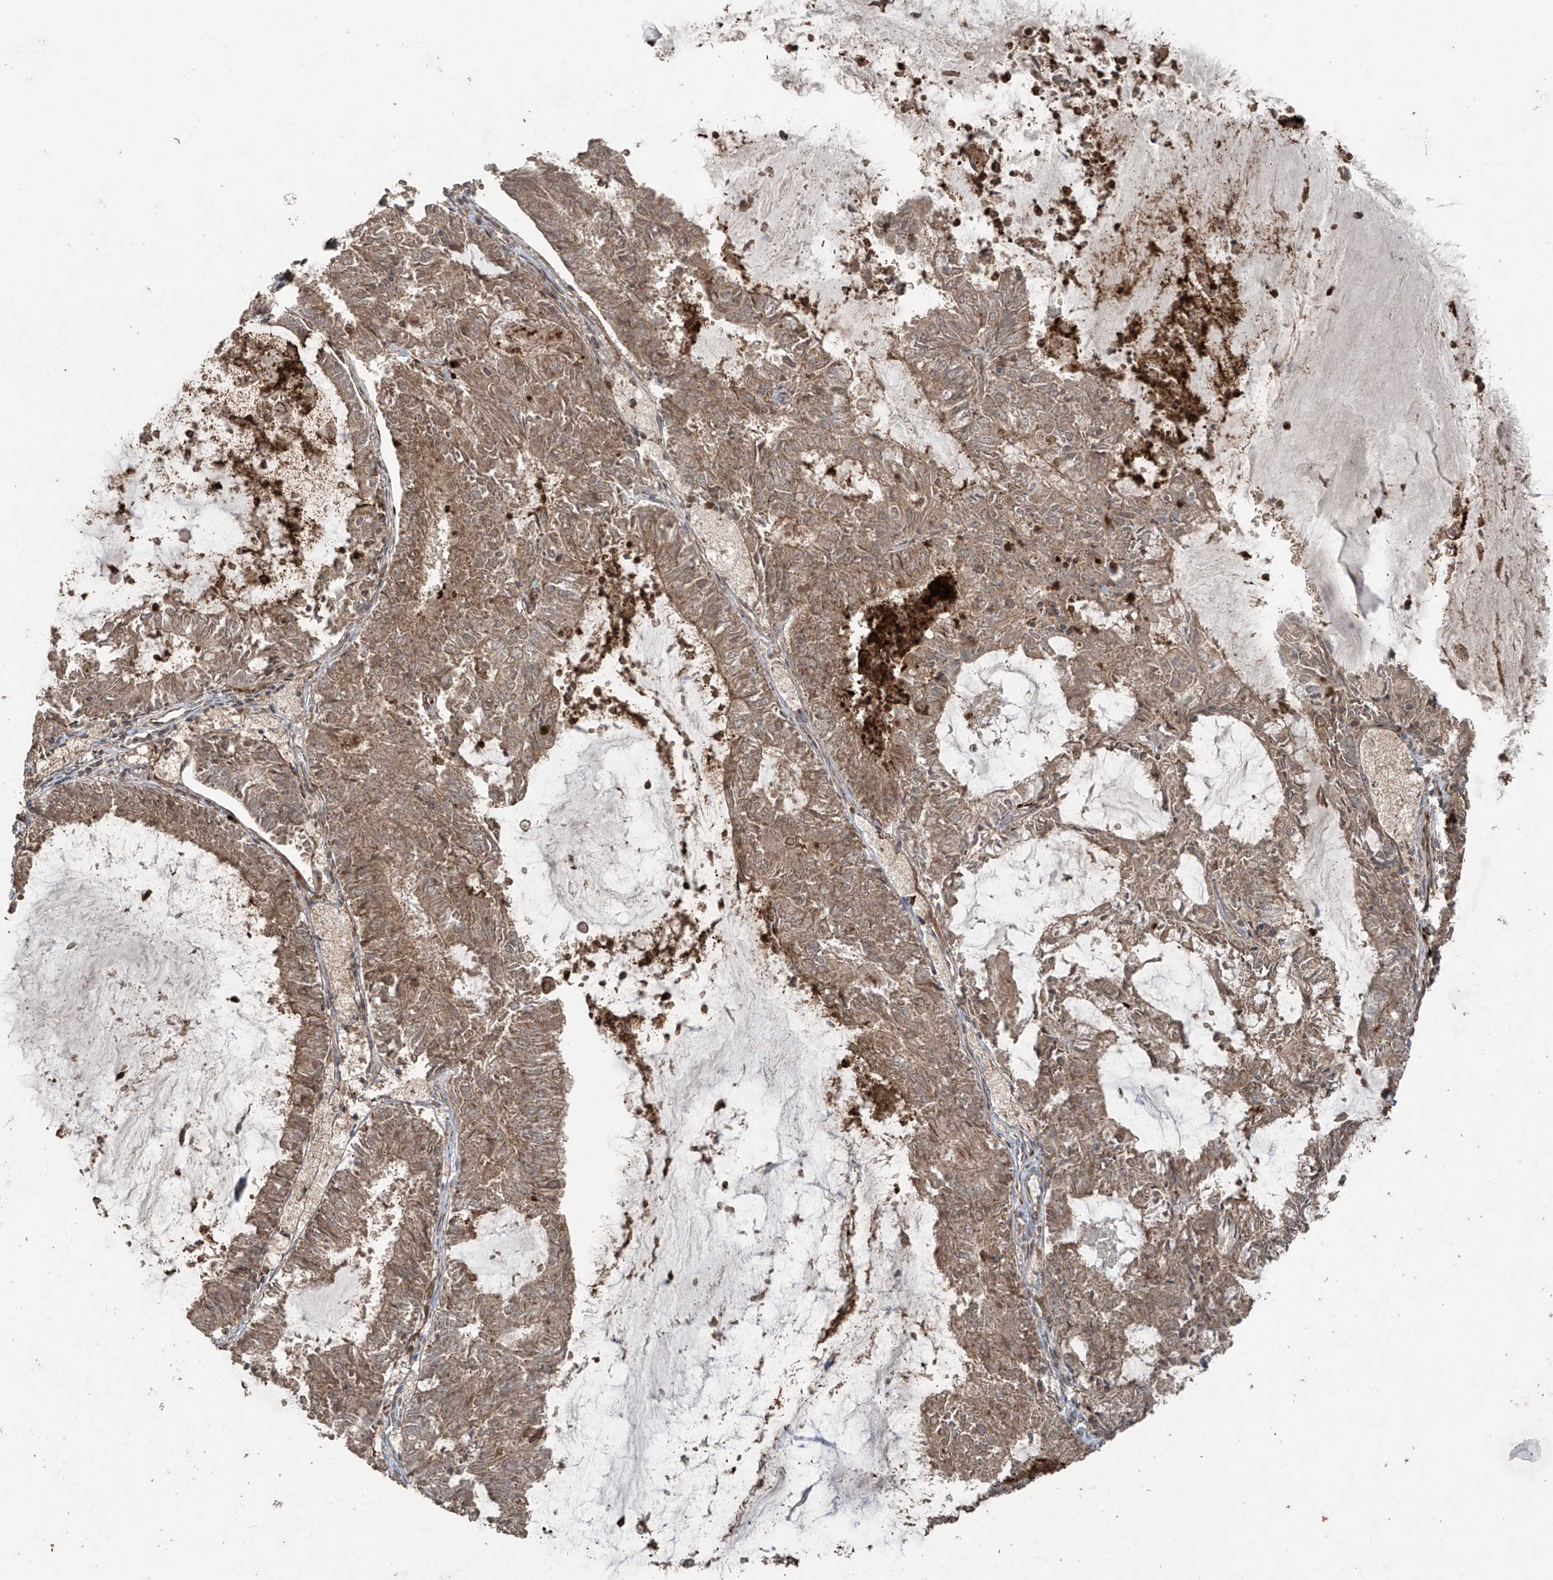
{"staining": {"intensity": "moderate", "quantity": "25%-75%", "location": "cytoplasmic/membranous"}, "tissue": "endometrial cancer", "cell_type": "Tumor cells", "image_type": "cancer", "snomed": [{"axis": "morphology", "description": "Adenocarcinoma, NOS"}, {"axis": "topography", "description": "Endometrium"}], "caption": "IHC photomicrograph of endometrial adenocarcinoma stained for a protein (brown), which displays medium levels of moderate cytoplasmic/membranous staining in about 25%-75% of tumor cells.", "gene": "PGPEP1", "patient": {"sex": "female", "age": 57}}